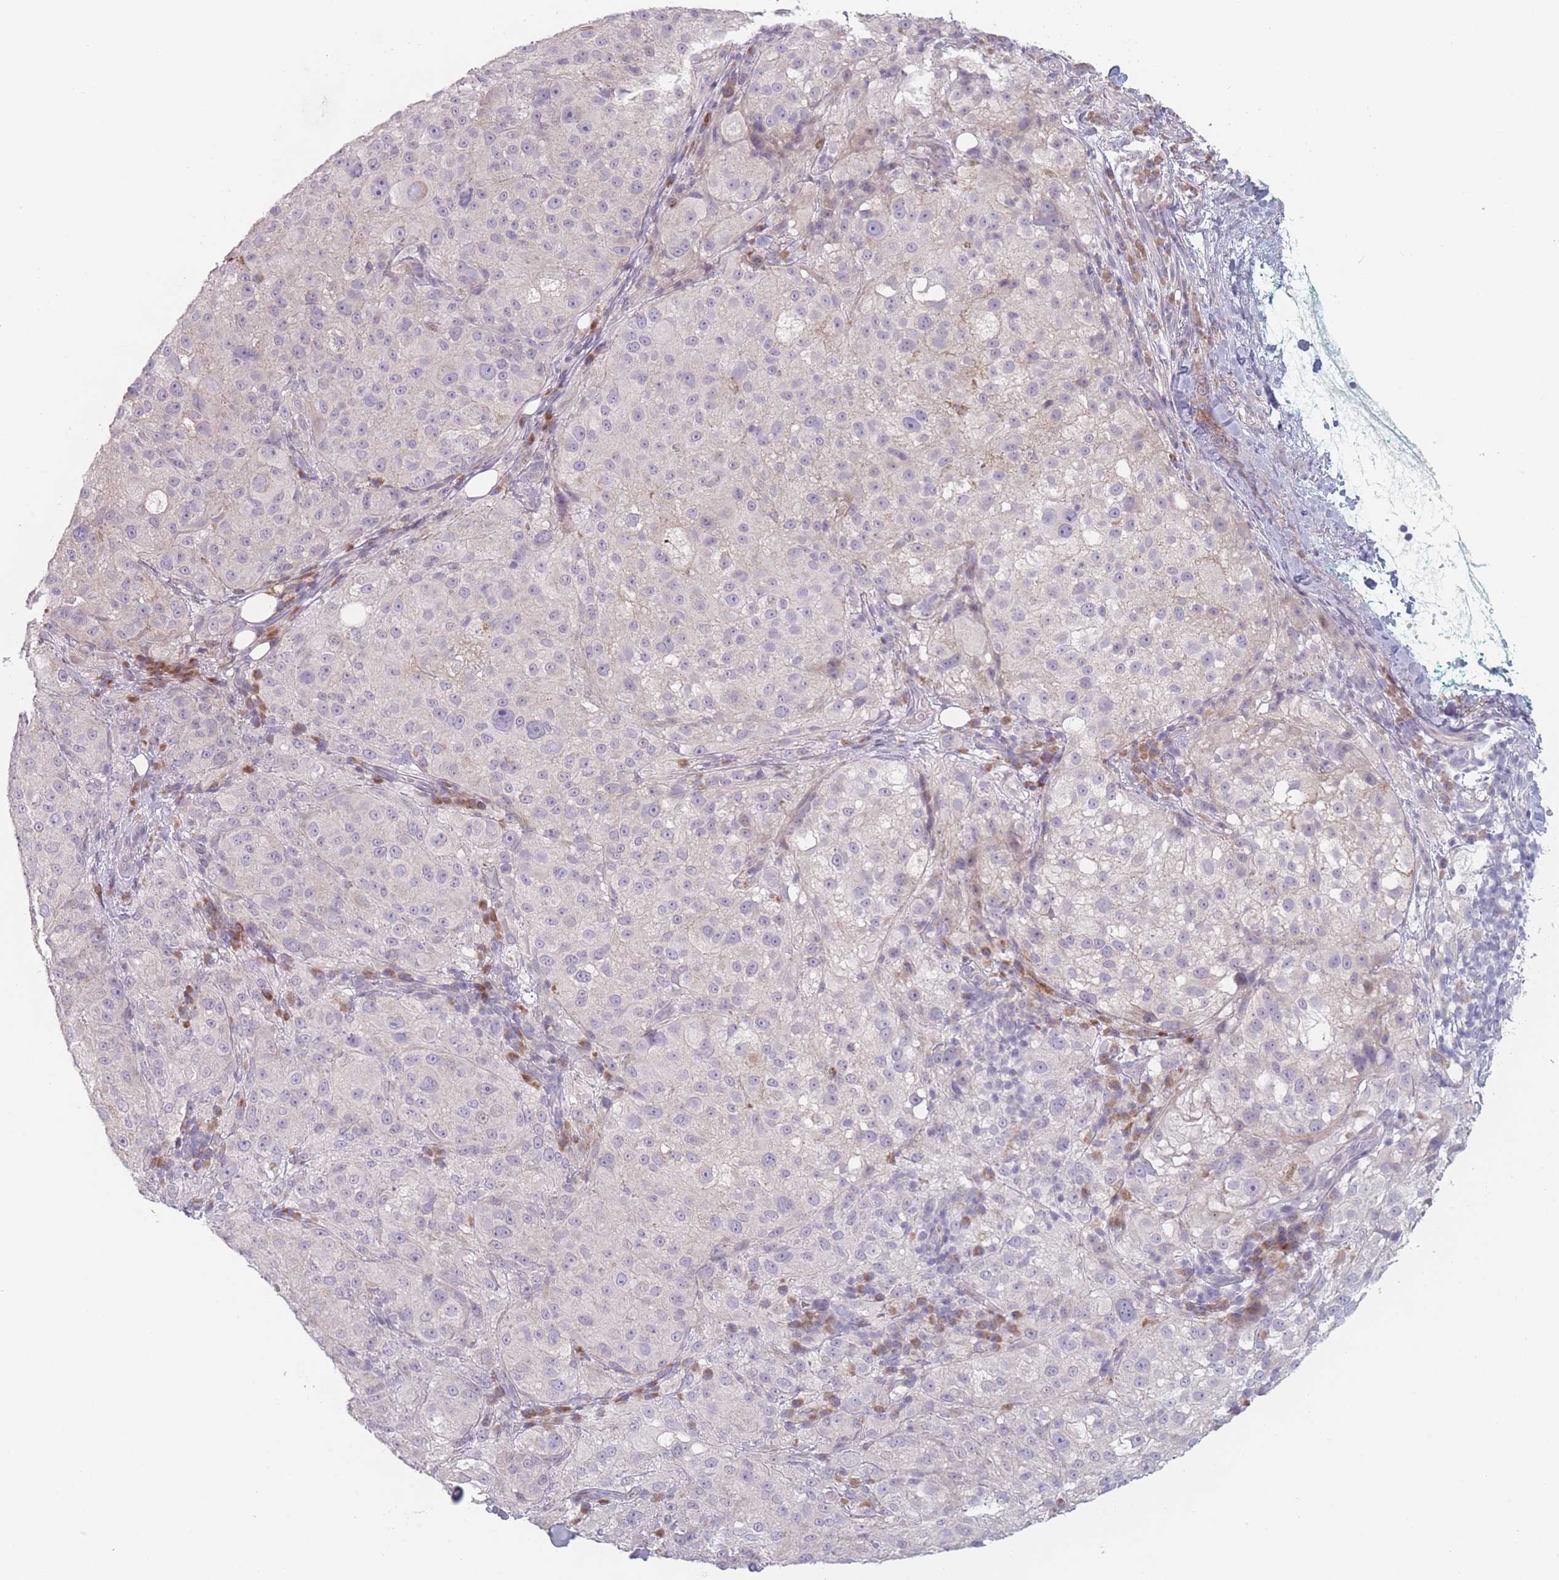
{"staining": {"intensity": "negative", "quantity": "none", "location": "none"}, "tissue": "melanoma", "cell_type": "Tumor cells", "image_type": "cancer", "snomed": [{"axis": "morphology", "description": "Necrosis, NOS"}, {"axis": "morphology", "description": "Malignant melanoma, NOS"}, {"axis": "topography", "description": "Skin"}], "caption": "A high-resolution image shows immunohistochemistry (IHC) staining of malignant melanoma, which displays no significant positivity in tumor cells.", "gene": "RASL10B", "patient": {"sex": "female", "age": 87}}